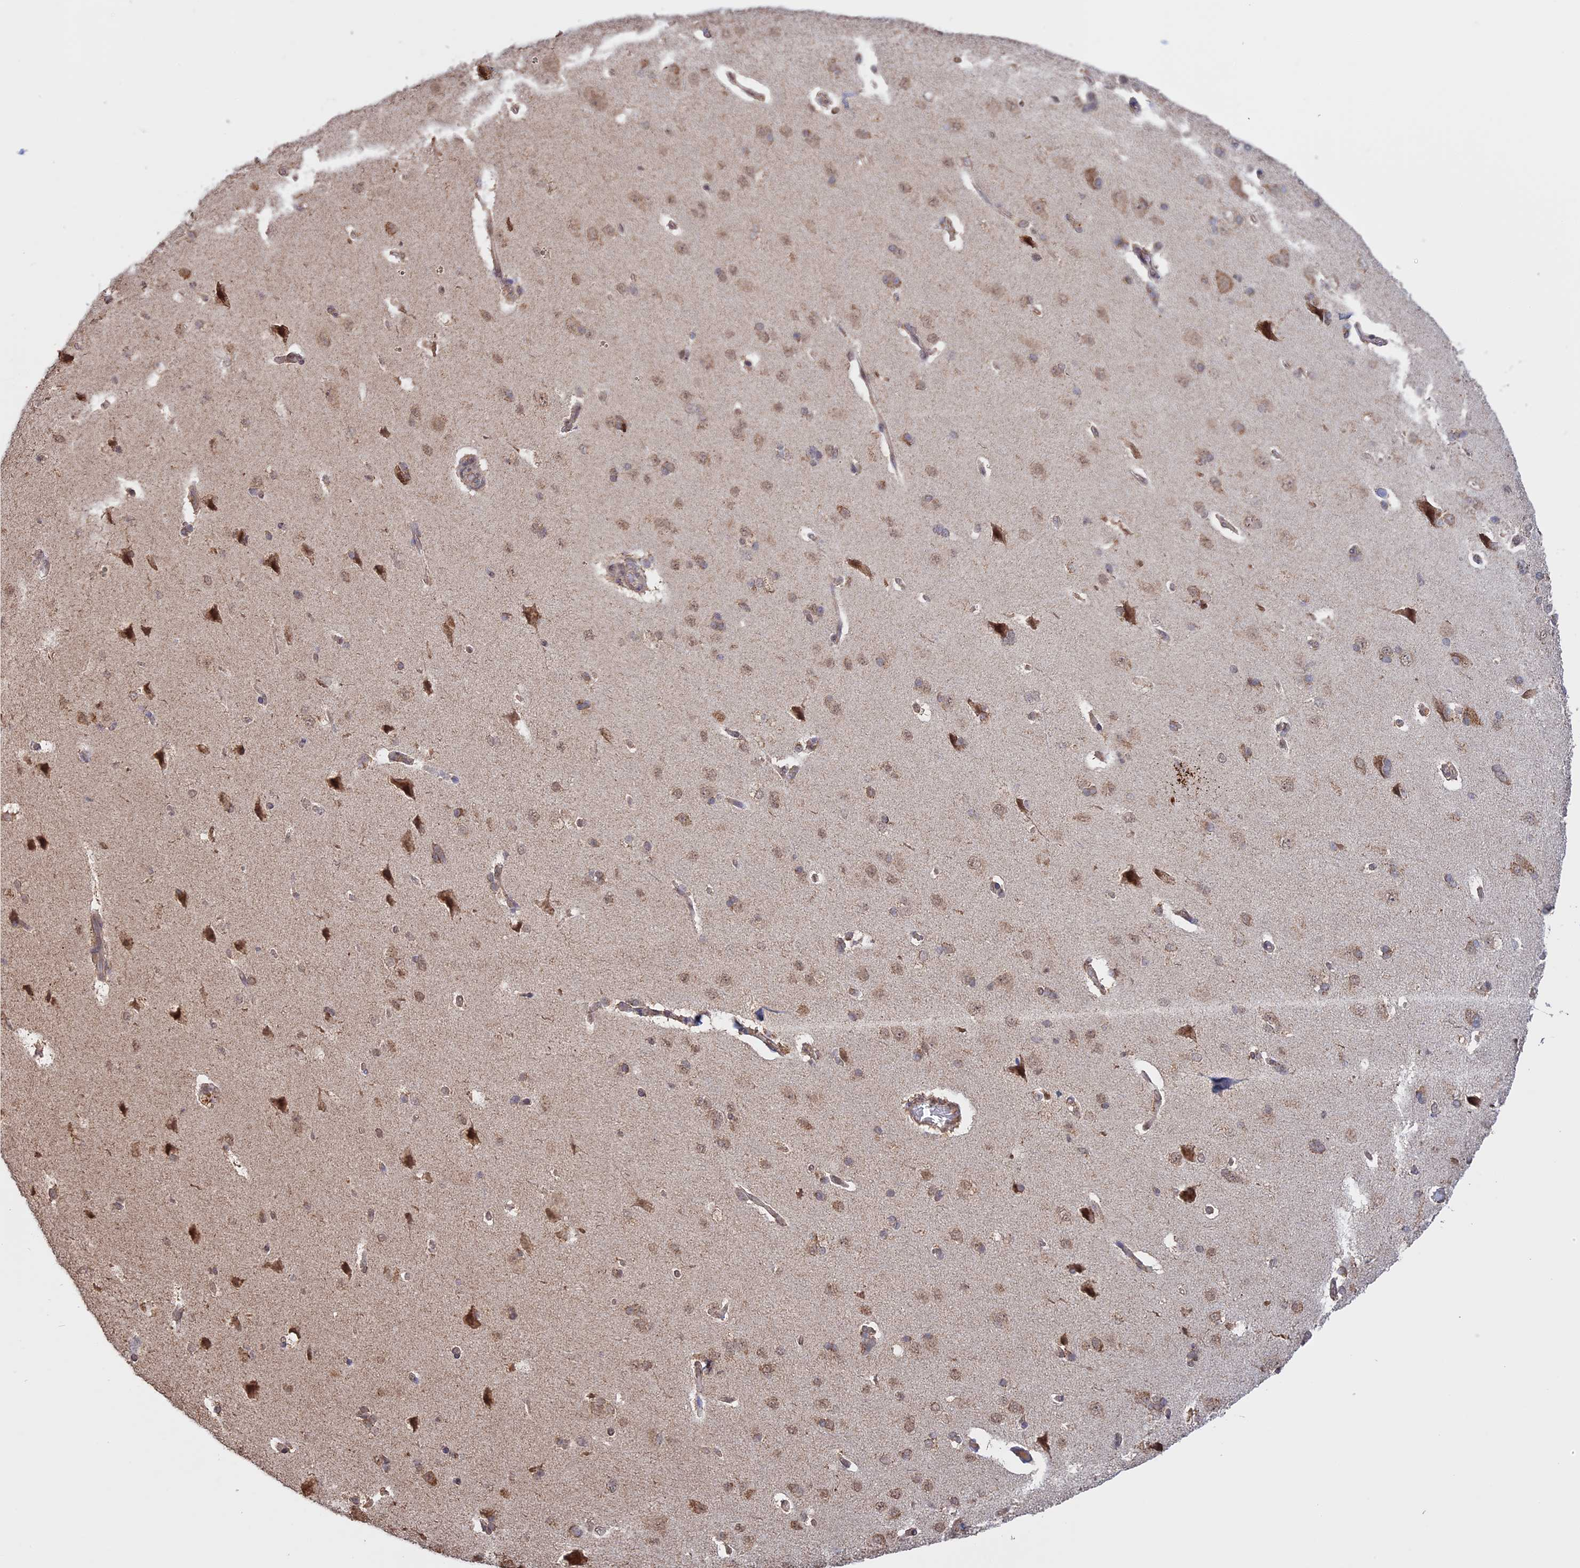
{"staining": {"intensity": "negative", "quantity": "none", "location": "none"}, "tissue": "cerebral cortex", "cell_type": "Endothelial cells", "image_type": "normal", "snomed": [{"axis": "morphology", "description": "Normal tissue, NOS"}, {"axis": "topography", "description": "Cerebral cortex"}], "caption": "IHC image of unremarkable cerebral cortex stained for a protein (brown), which displays no expression in endothelial cells.", "gene": "FAM210B", "patient": {"sex": "male", "age": 62}}